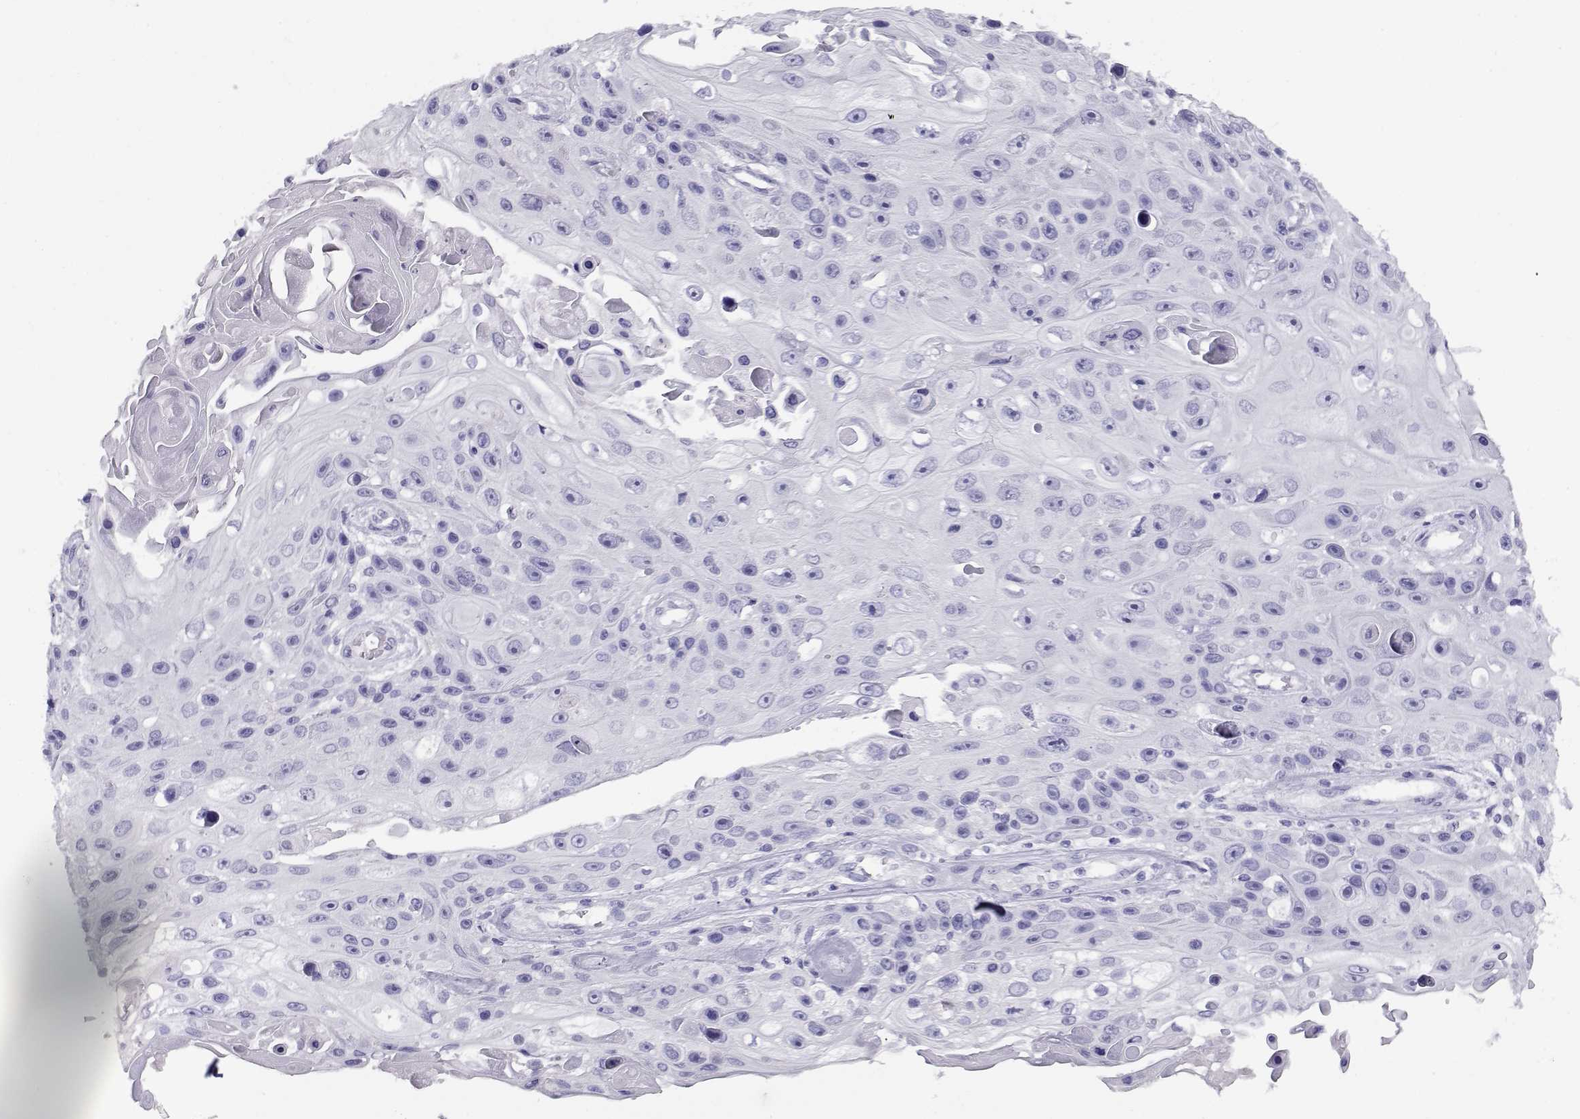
{"staining": {"intensity": "negative", "quantity": "none", "location": "none"}, "tissue": "skin cancer", "cell_type": "Tumor cells", "image_type": "cancer", "snomed": [{"axis": "morphology", "description": "Squamous cell carcinoma, NOS"}, {"axis": "topography", "description": "Skin"}], "caption": "An immunohistochemistry histopathology image of skin cancer is shown. There is no staining in tumor cells of skin cancer.", "gene": "CABS1", "patient": {"sex": "male", "age": 82}}